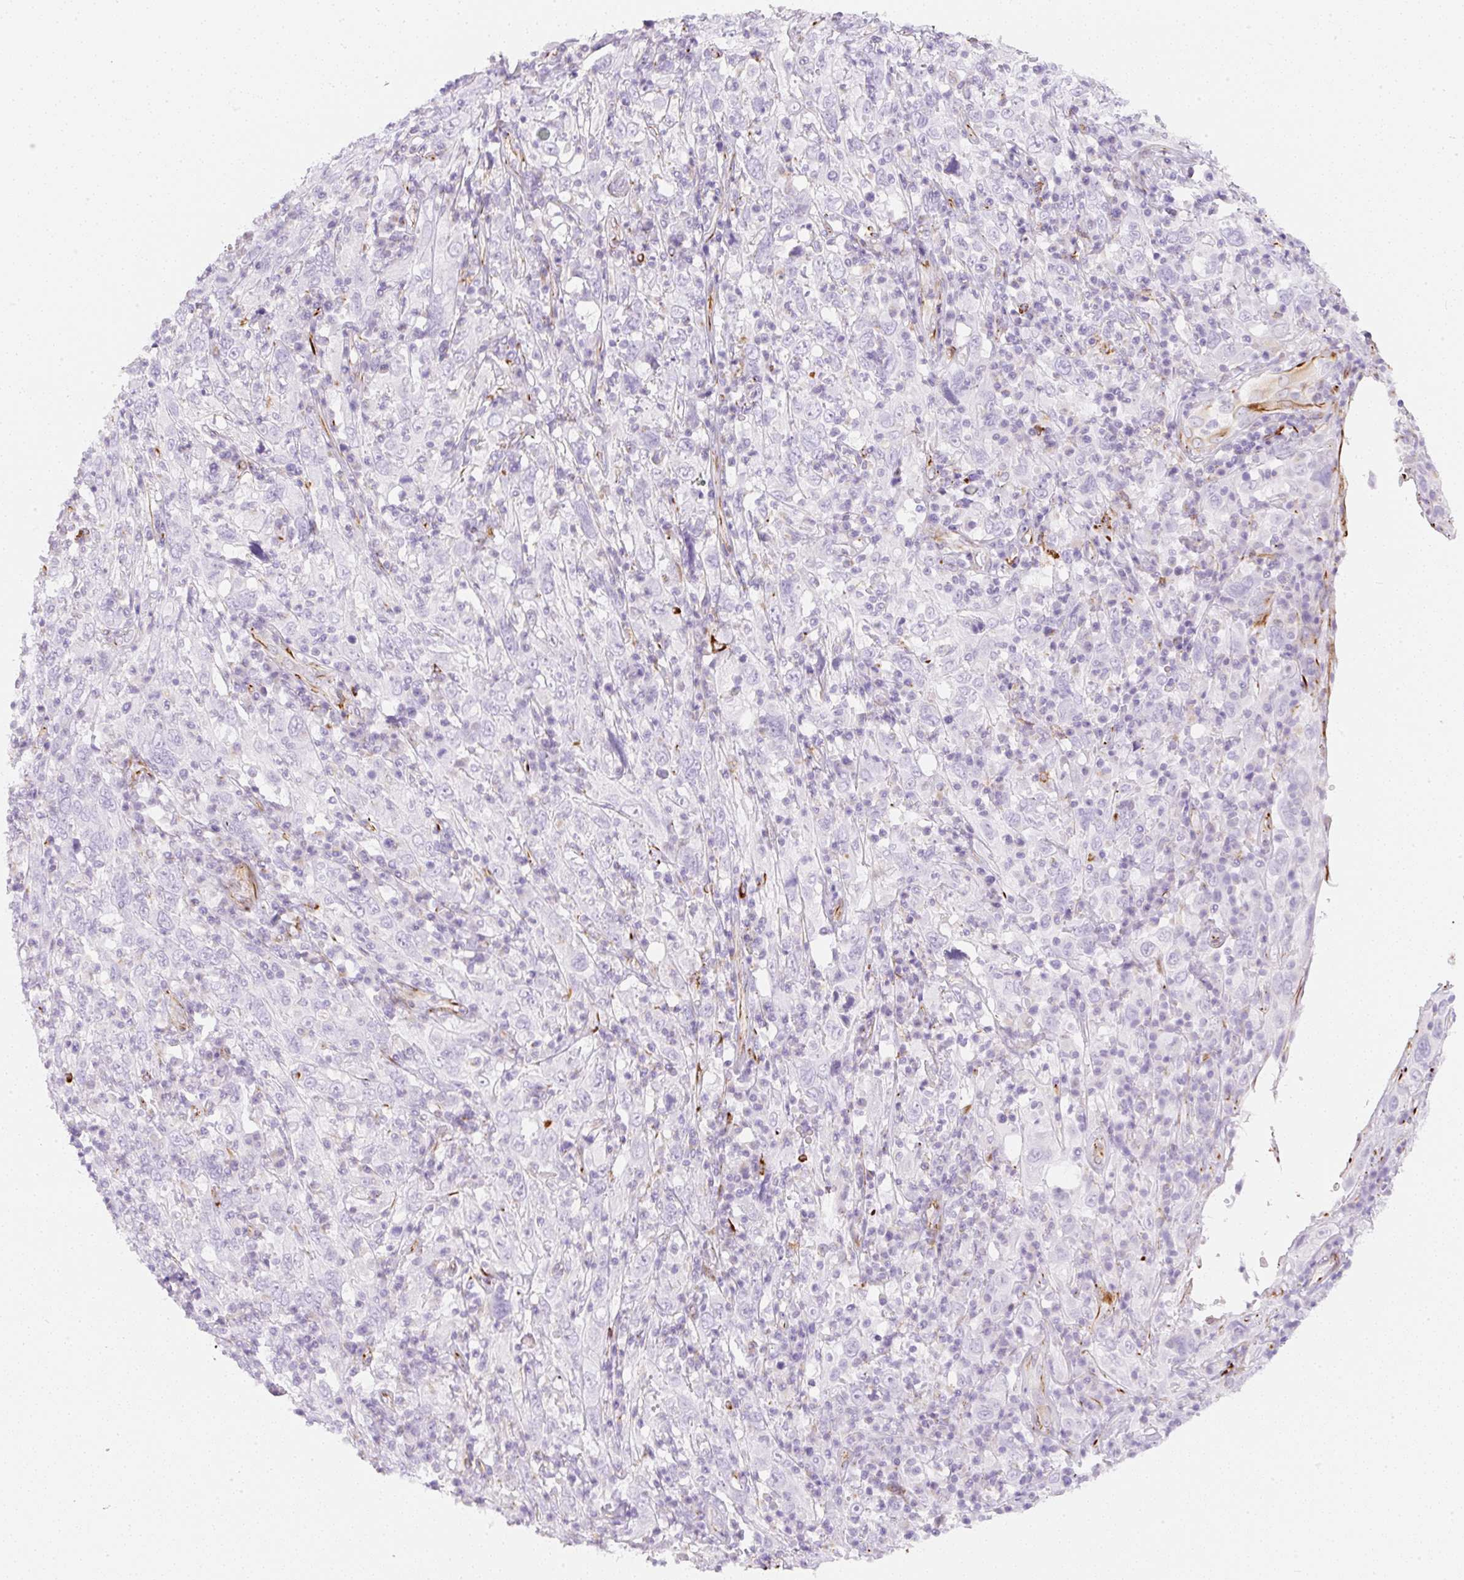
{"staining": {"intensity": "negative", "quantity": "none", "location": "none"}, "tissue": "cervical cancer", "cell_type": "Tumor cells", "image_type": "cancer", "snomed": [{"axis": "morphology", "description": "Squamous cell carcinoma, NOS"}, {"axis": "topography", "description": "Cervix"}], "caption": "Immunohistochemistry (IHC) micrograph of cervical cancer stained for a protein (brown), which exhibits no expression in tumor cells. (DAB immunohistochemistry (IHC) visualized using brightfield microscopy, high magnification).", "gene": "ZNF689", "patient": {"sex": "female", "age": 46}}